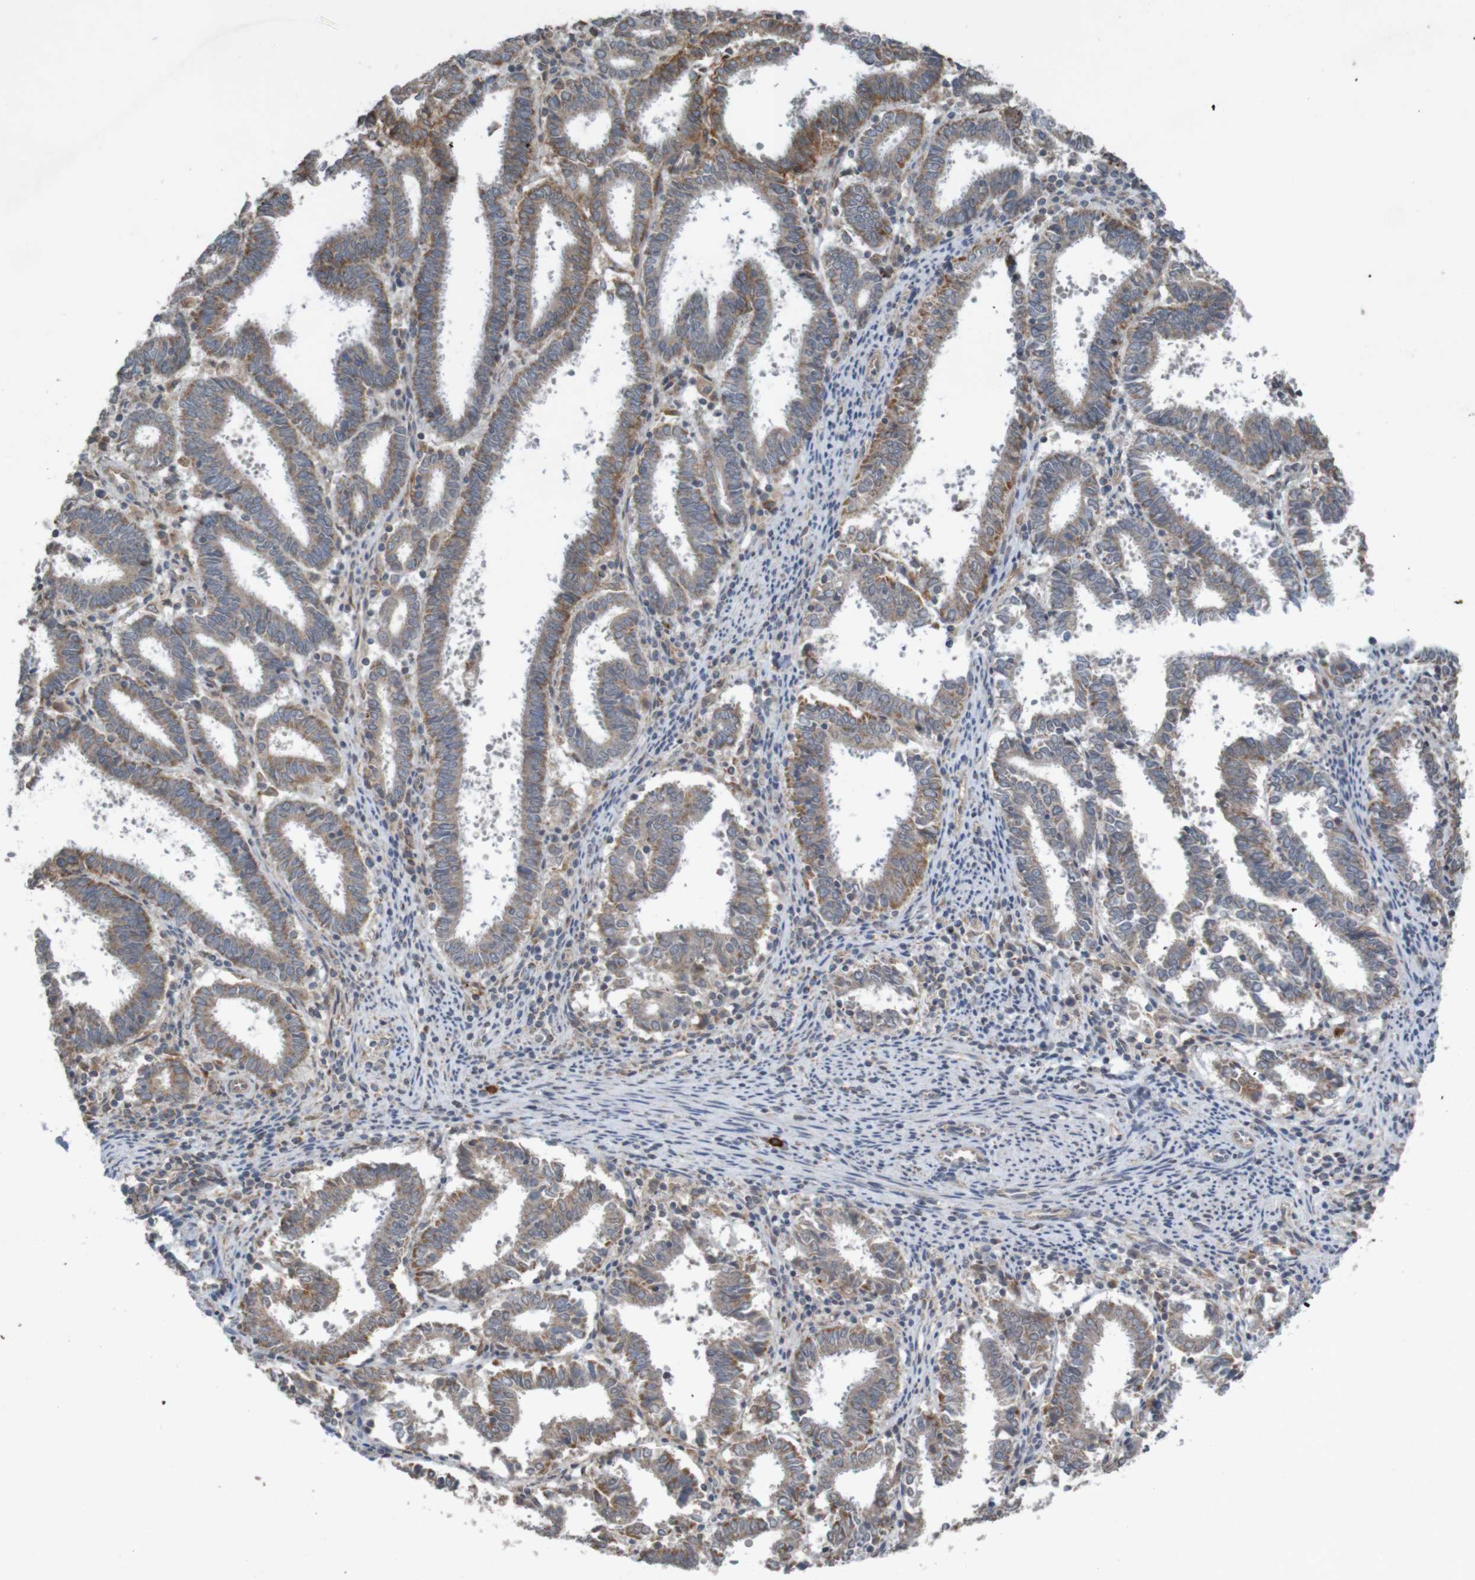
{"staining": {"intensity": "weak", "quantity": ">75%", "location": "cytoplasmic/membranous"}, "tissue": "endometrial cancer", "cell_type": "Tumor cells", "image_type": "cancer", "snomed": [{"axis": "morphology", "description": "Adenocarcinoma, NOS"}, {"axis": "topography", "description": "Uterus"}], "caption": "Weak cytoplasmic/membranous protein positivity is seen in about >75% of tumor cells in endometrial cancer (adenocarcinoma).", "gene": "B3GAT2", "patient": {"sex": "female", "age": 83}}